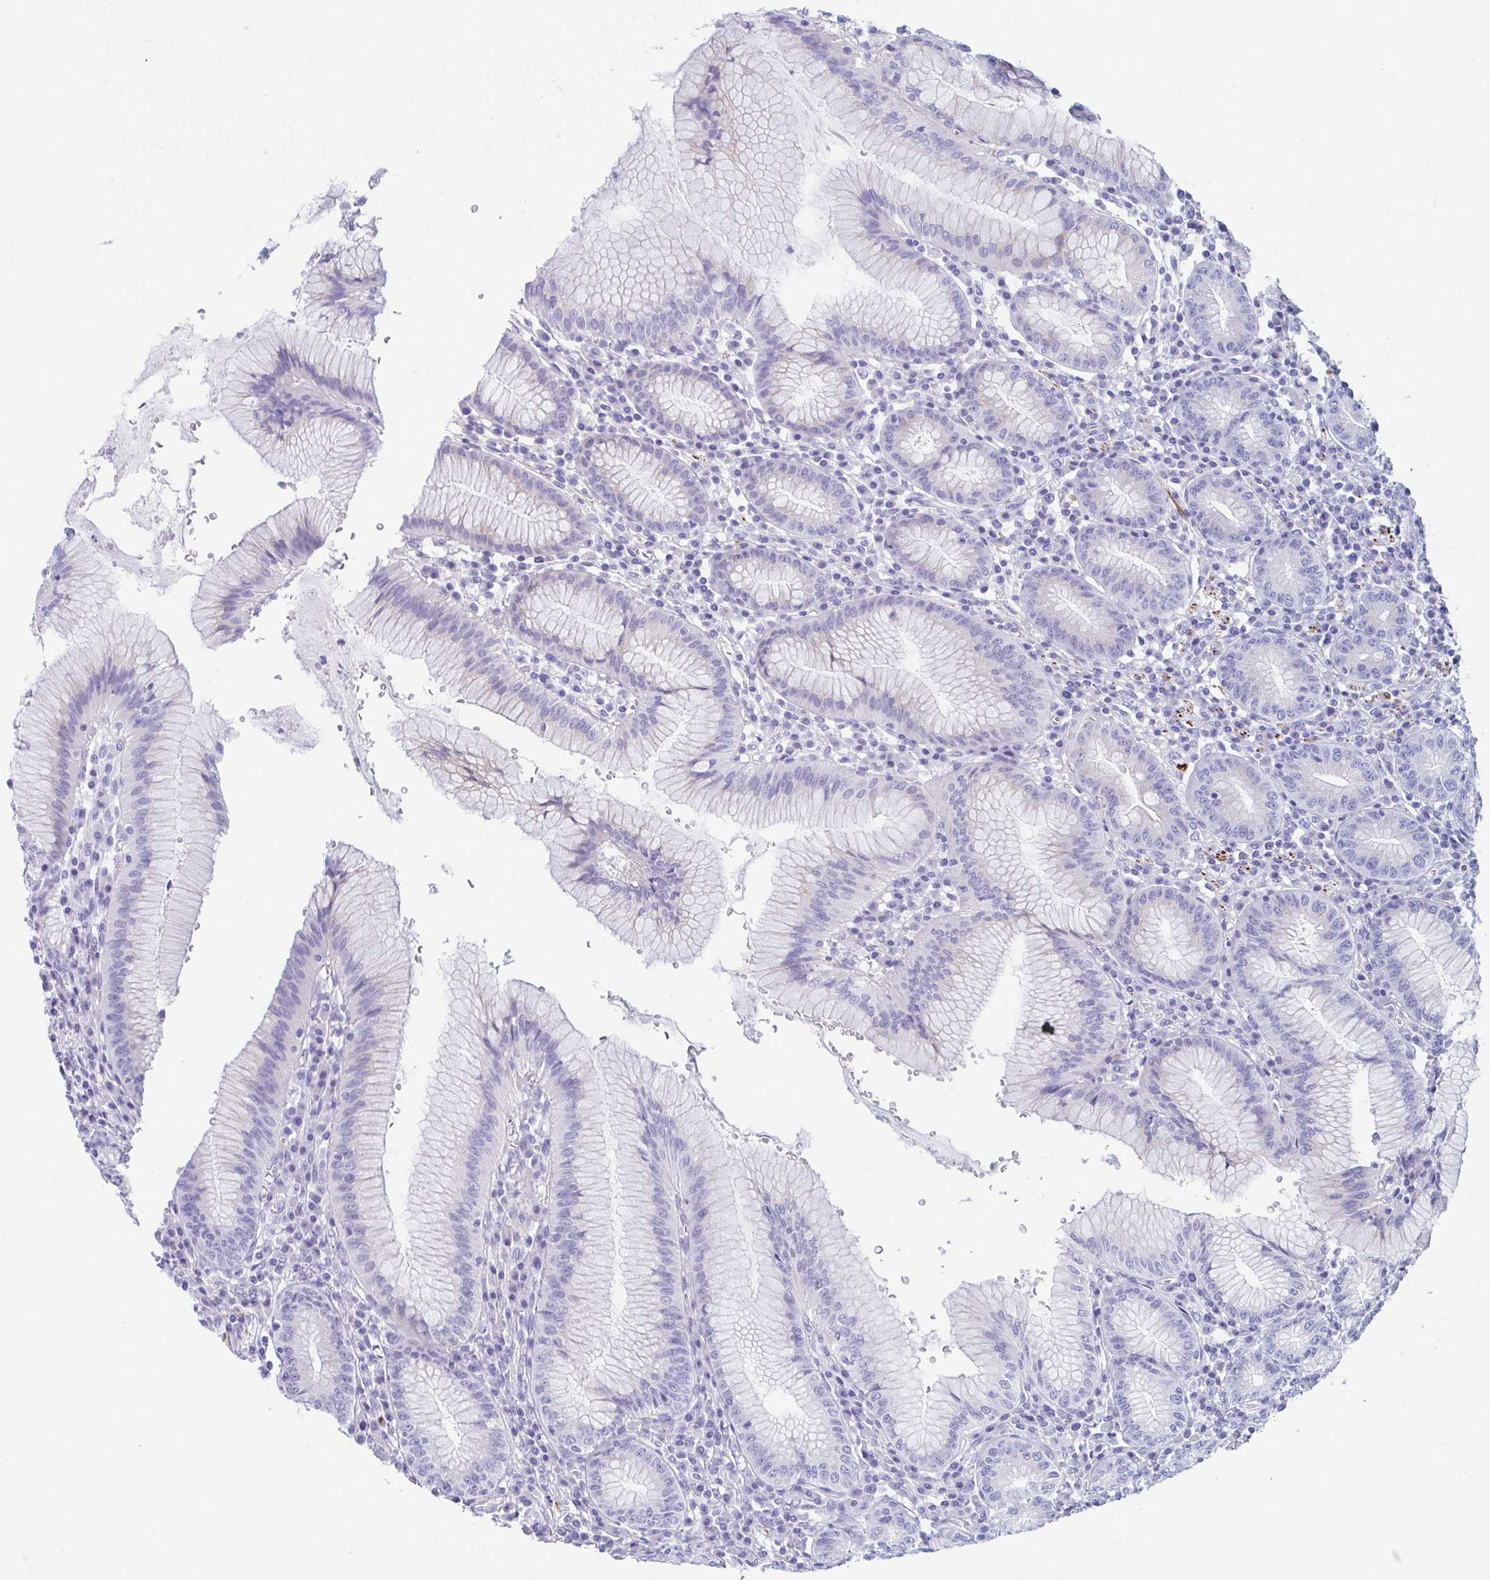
{"staining": {"intensity": "weak", "quantity": "<25%", "location": "cytoplasmic/membranous"}, "tissue": "stomach", "cell_type": "Glandular cells", "image_type": "normal", "snomed": [{"axis": "morphology", "description": "Normal tissue, NOS"}, {"axis": "topography", "description": "Stomach"}], "caption": "DAB immunohistochemical staining of benign human stomach shows no significant staining in glandular cells. (Immunohistochemistry, brightfield microscopy, high magnification).", "gene": "CPTP", "patient": {"sex": "male", "age": 55}}